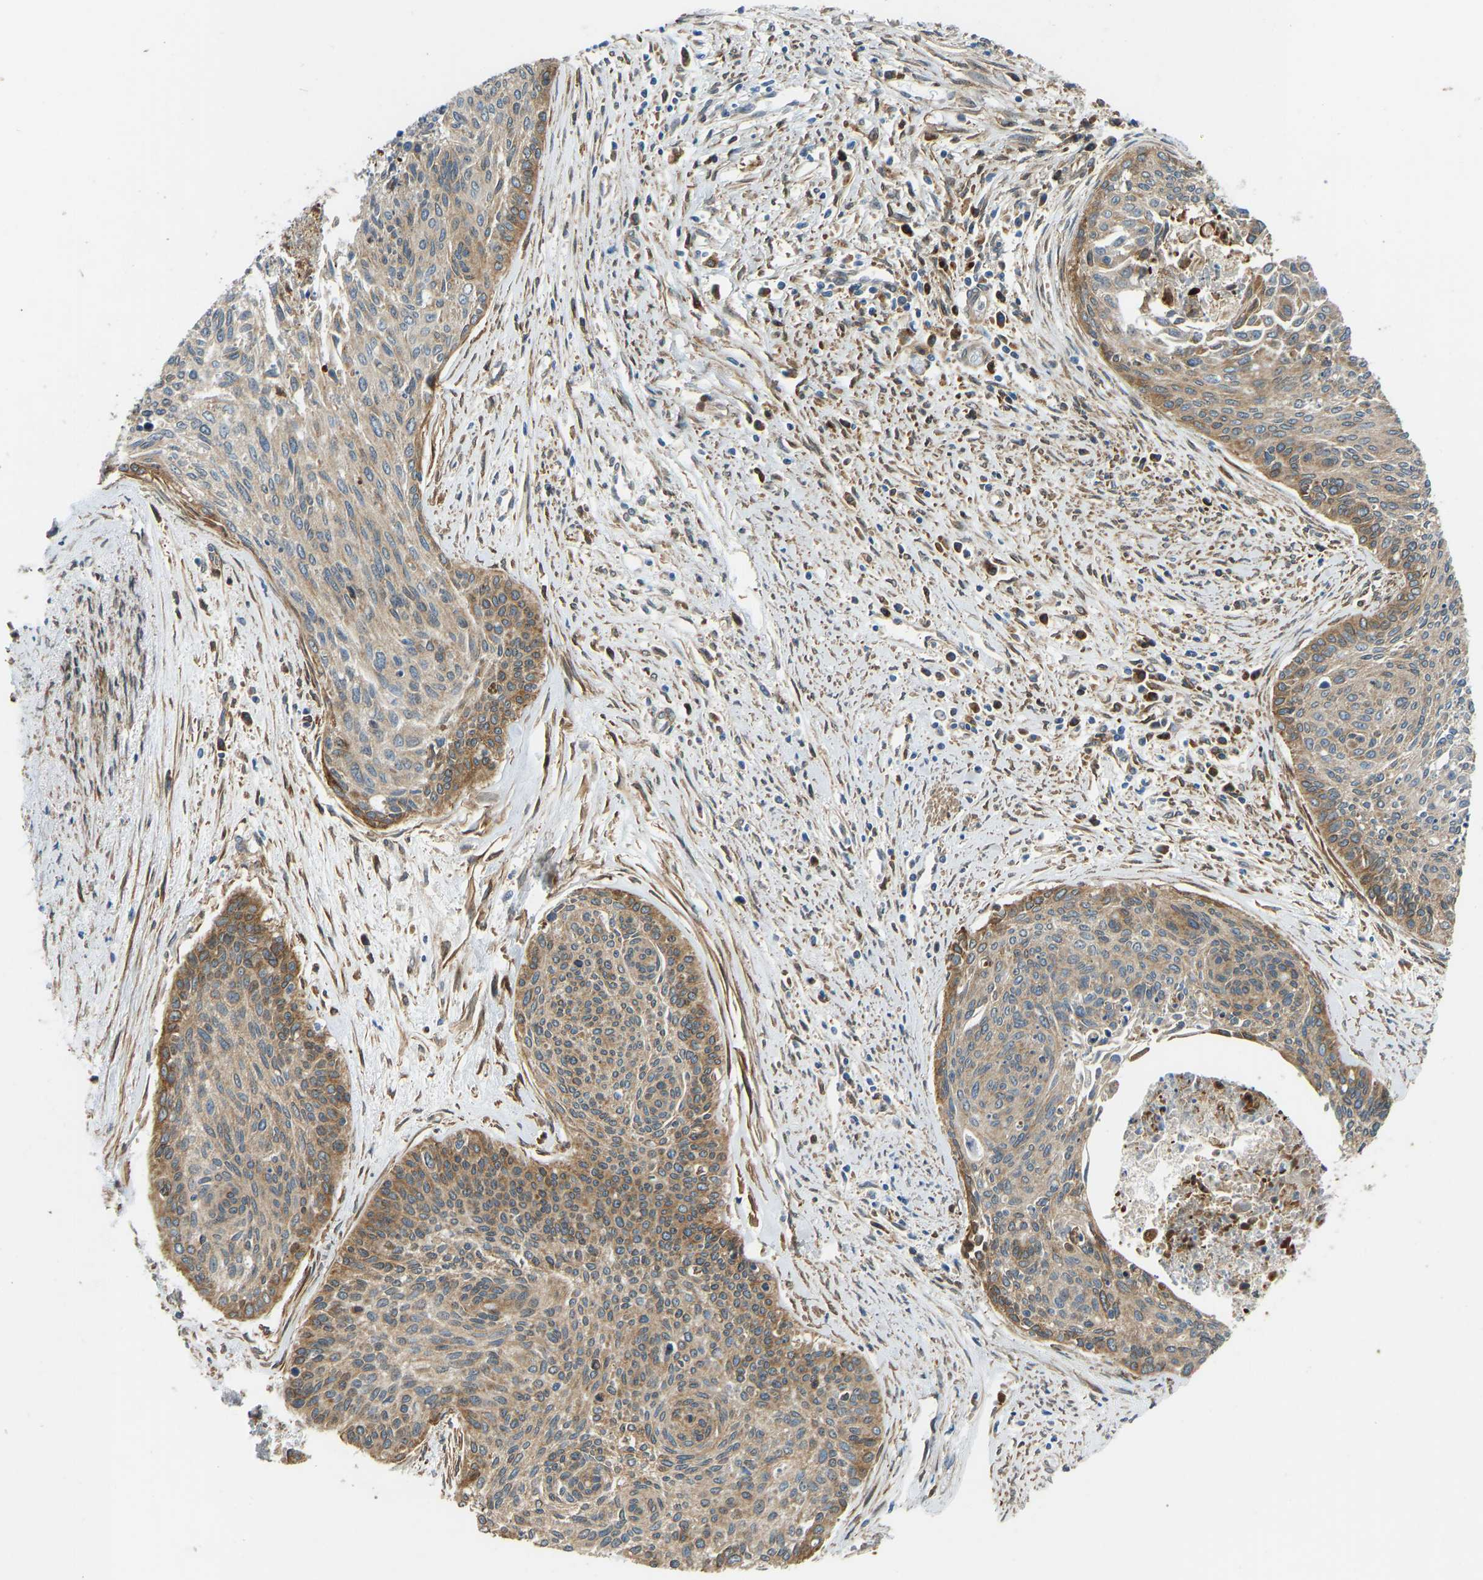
{"staining": {"intensity": "moderate", "quantity": ">75%", "location": "cytoplasmic/membranous"}, "tissue": "cervical cancer", "cell_type": "Tumor cells", "image_type": "cancer", "snomed": [{"axis": "morphology", "description": "Squamous cell carcinoma, NOS"}, {"axis": "topography", "description": "Cervix"}], "caption": "This histopathology image displays cervical cancer (squamous cell carcinoma) stained with immunohistochemistry (IHC) to label a protein in brown. The cytoplasmic/membranous of tumor cells show moderate positivity for the protein. Nuclei are counter-stained blue.", "gene": "OS9", "patient": {"sex": "female", "age": 55}}